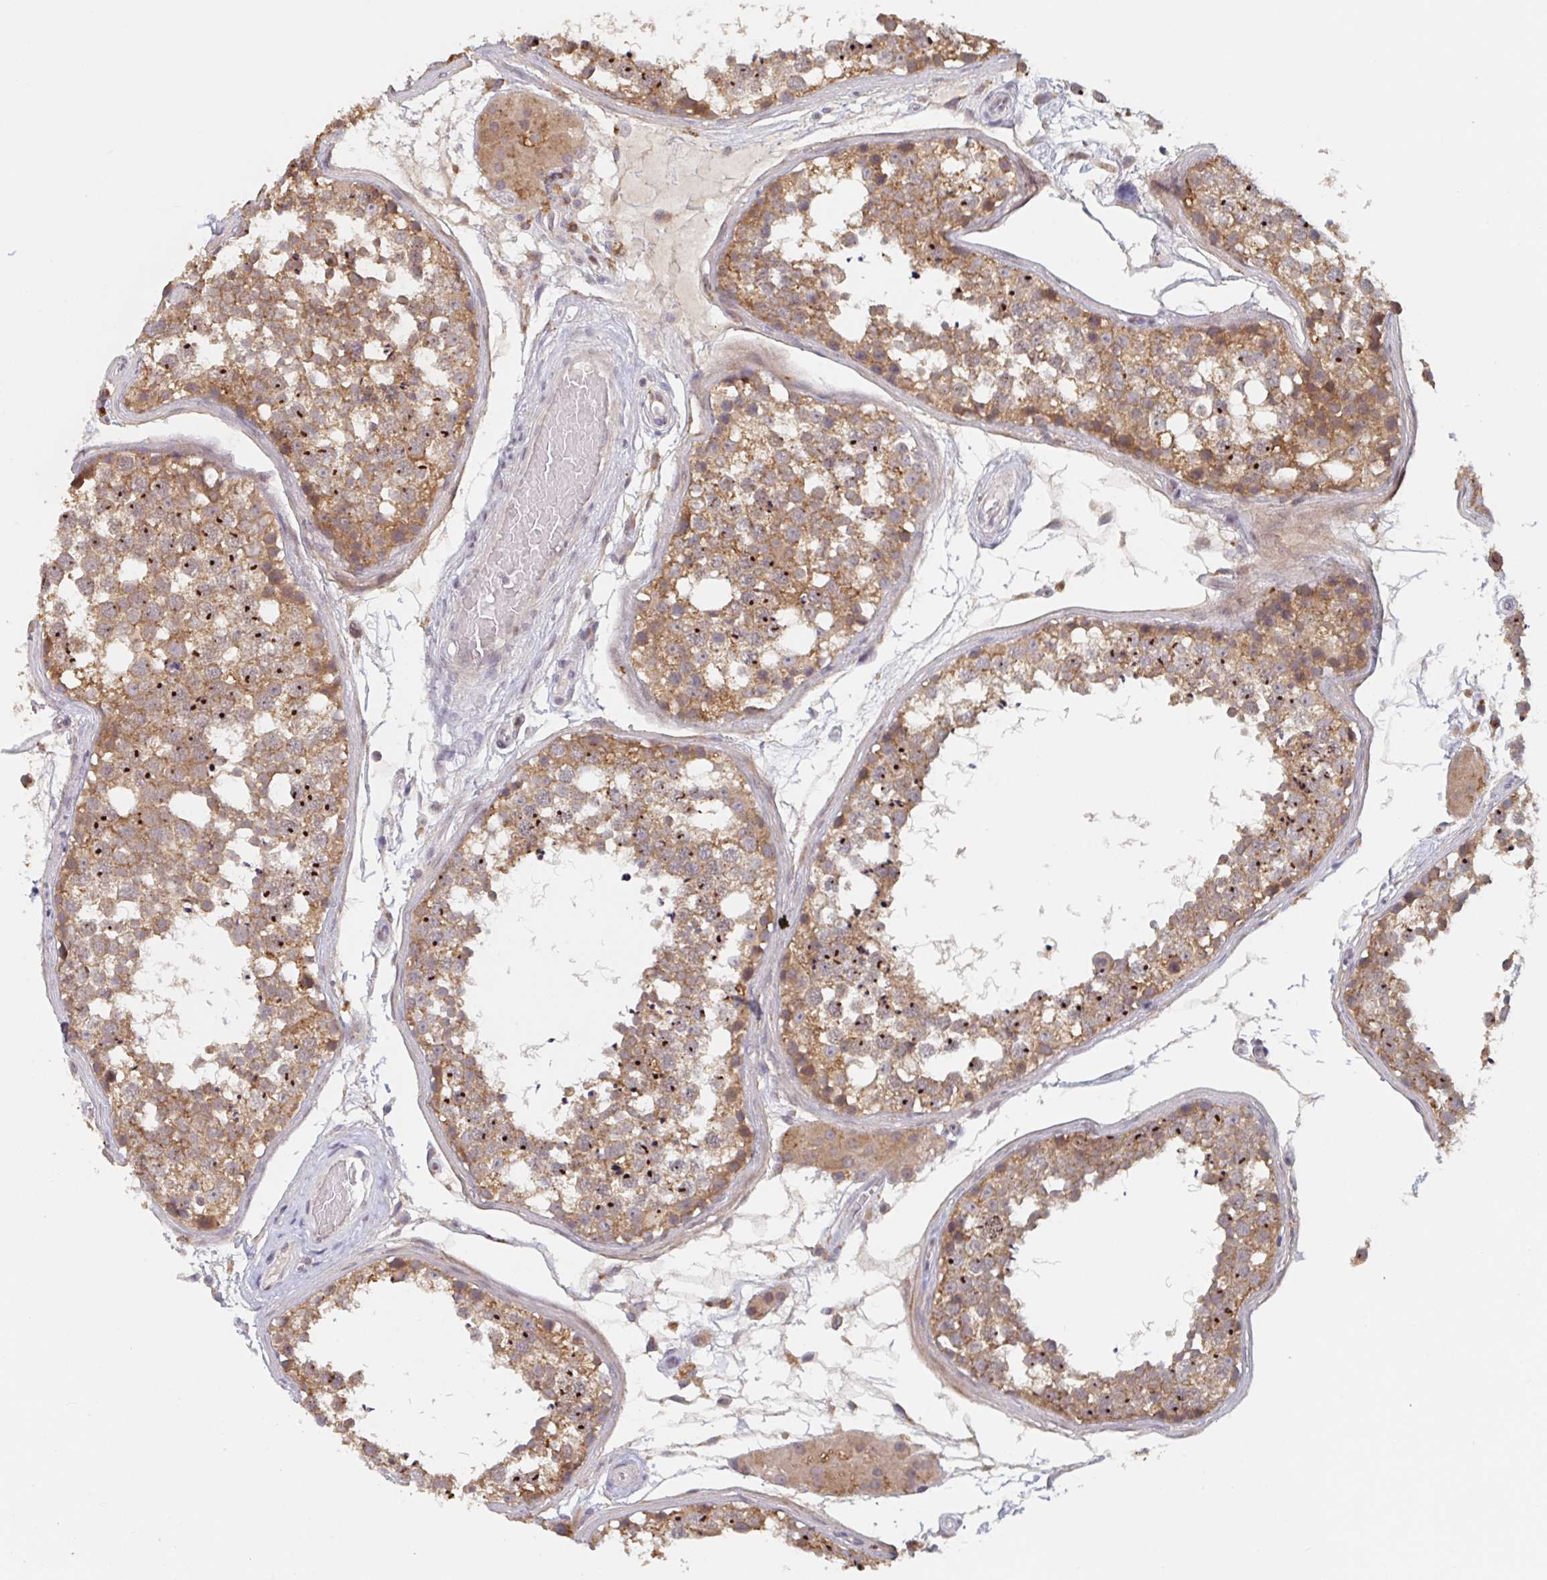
{"staining": {"intensity": "moderate", "quantity": ">75%", "location": "cytoplasmic/membranous"}, "tissue": "testis", "cell_type": "Cells in seminiferous ducts", "image_type": "normal", "snomed": [{"axis": "morphology", "description": "Normal tissue, NOS"}, {"axis": "morphology", "description": "Seminoma, NOS"}, {"axis": "topography", "description": "Testis"}], "caption": "IHC micrograph of normal testis: testis stained using immunohistochemistry (IHC) shows medium levels of moderate protein expression localized specifically in the cytoplasmic/membranous of cells in seminiferous ducts, appearing as a cytoplasmic/membranous brown color.", "gene": "DCST1", "patient": {"sex": "male", "age": 65}}